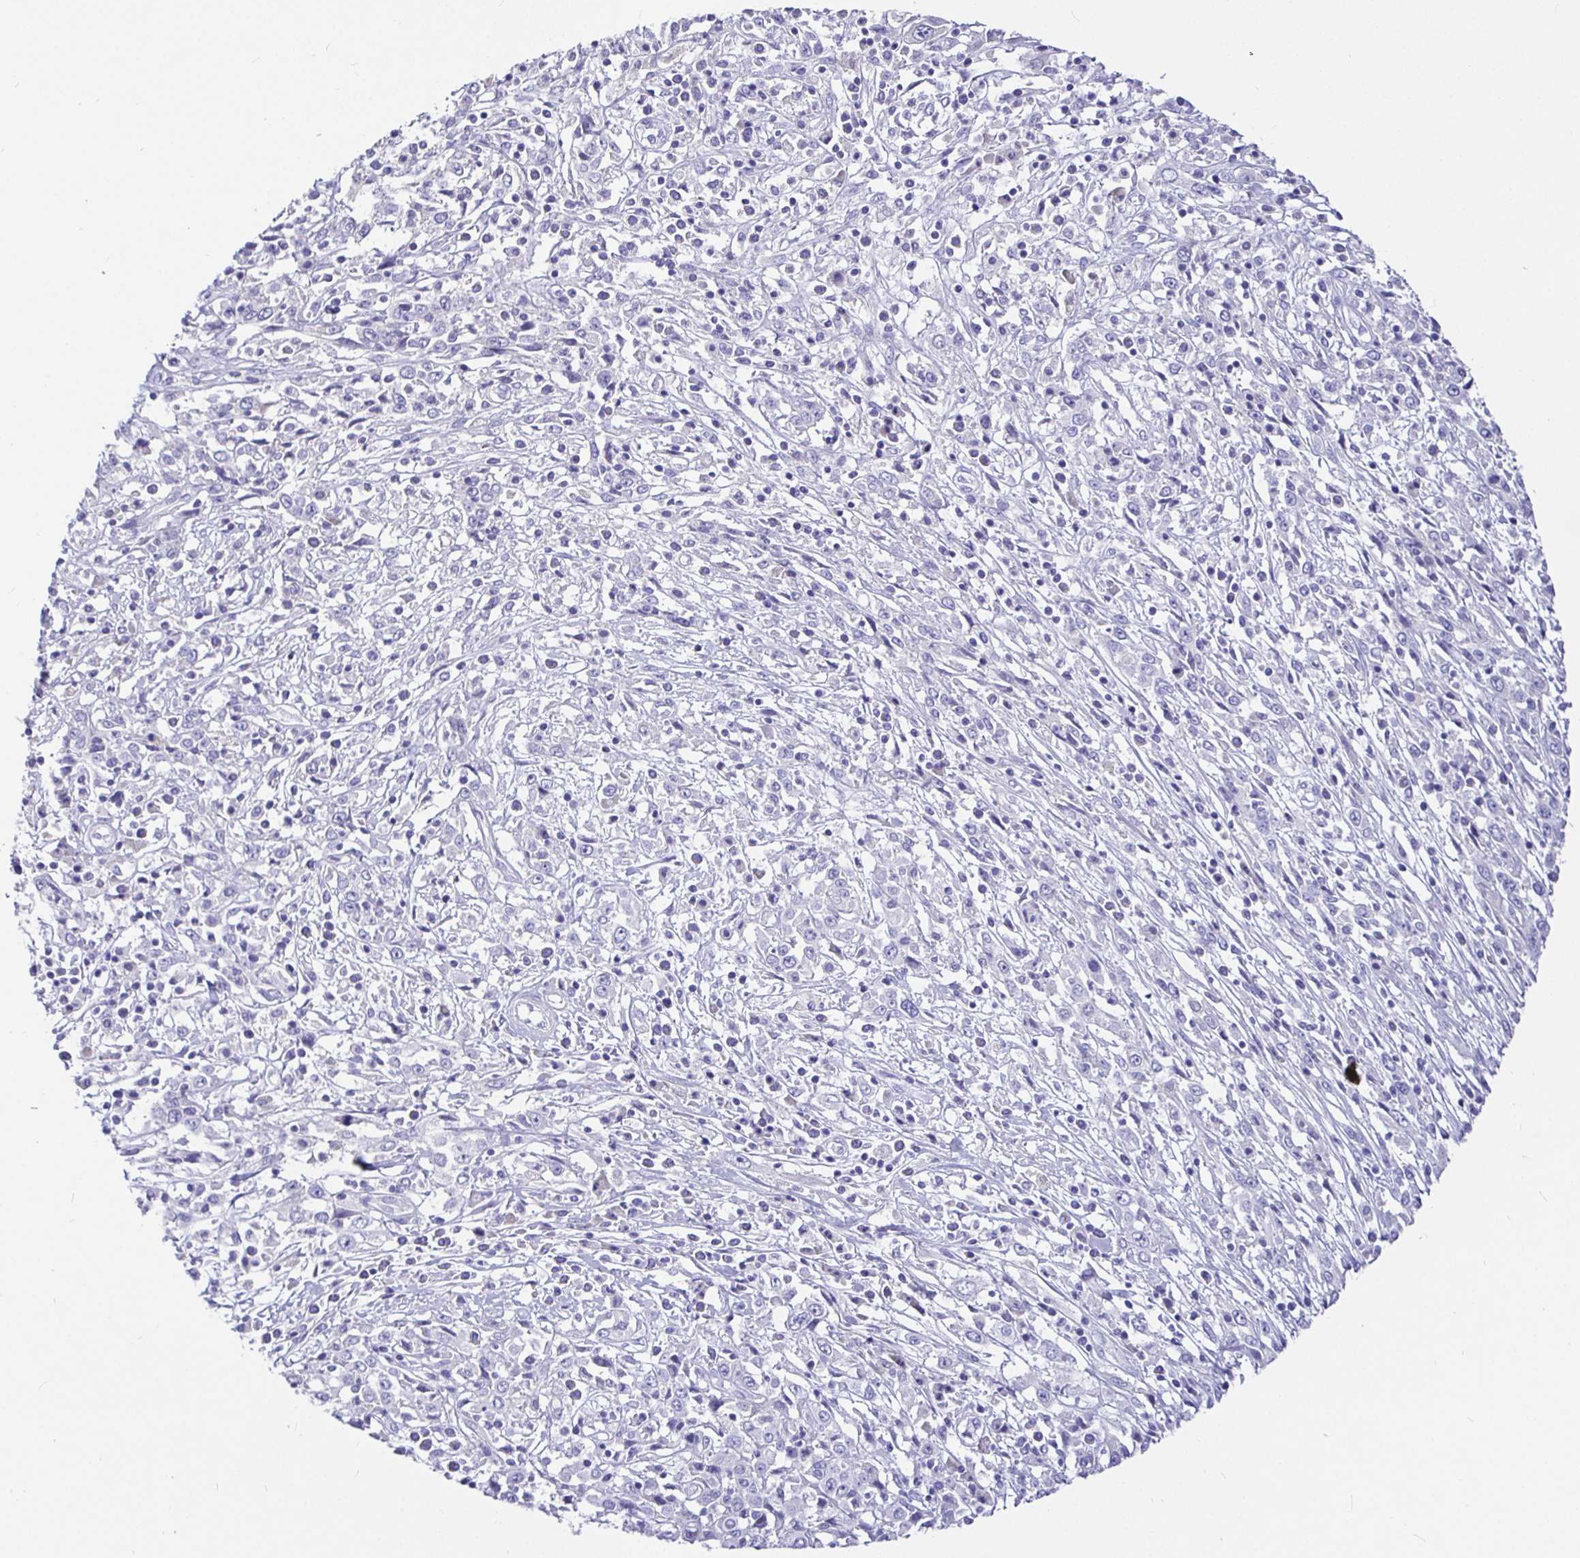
{"staining": {"intensity": "negative", "quantity": "none", "location": "none"}, "tissue": "cervical cancer", "cell_type": "Tumor cells", "image_type": "cancer", "snomed": [{"axis": "morphology", "description": "Adenocarcinoma, NOS"}, {"axis": "topography", "description": "Cervix"}], "caption": "Cervical adenocarcinoma was stained to show a protein in brown. There is no significant staining in tumor cells.", "gene": "TPTE", "patient": {"sex": "female", "age": 40}}